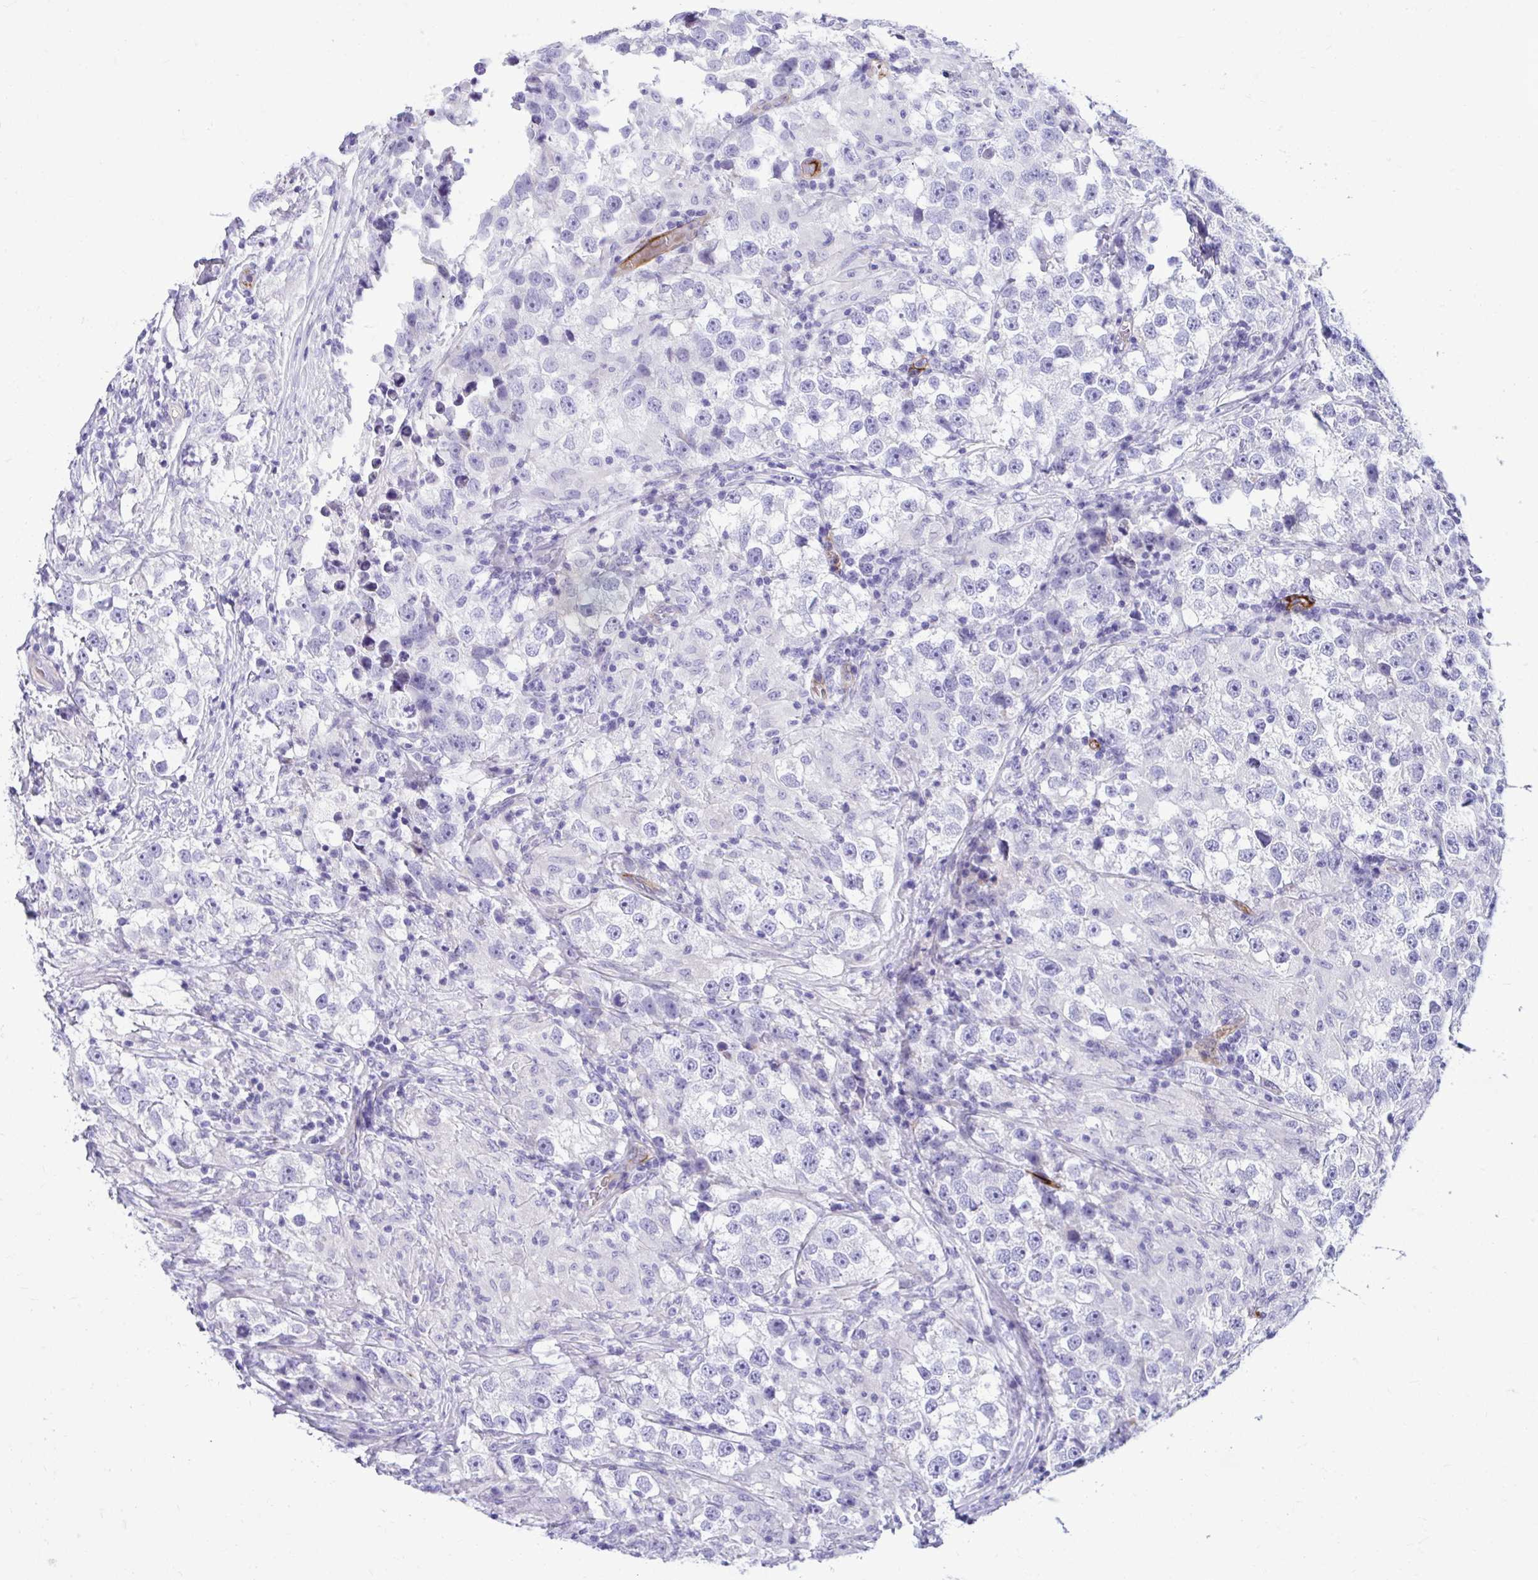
{"staining": {"intensity": "negative", "quantity": "none", "location": "none"}, "tissue": "testis cancer", "cell_type": "Tumor cells", "image_type": "cancer", "snomed": [{"axis": "morphology", "description": "Seminoma, NOS"}, {"axis": "topography", "description": "Testis"}], "caption": "Immunohistochemistry histopathology image of testis seminoma stained for a protein (brown), which exhibits no positivity in tumor cells.", "gene": "ABCG2", "patient": {"sex": "male", "age": 46}}